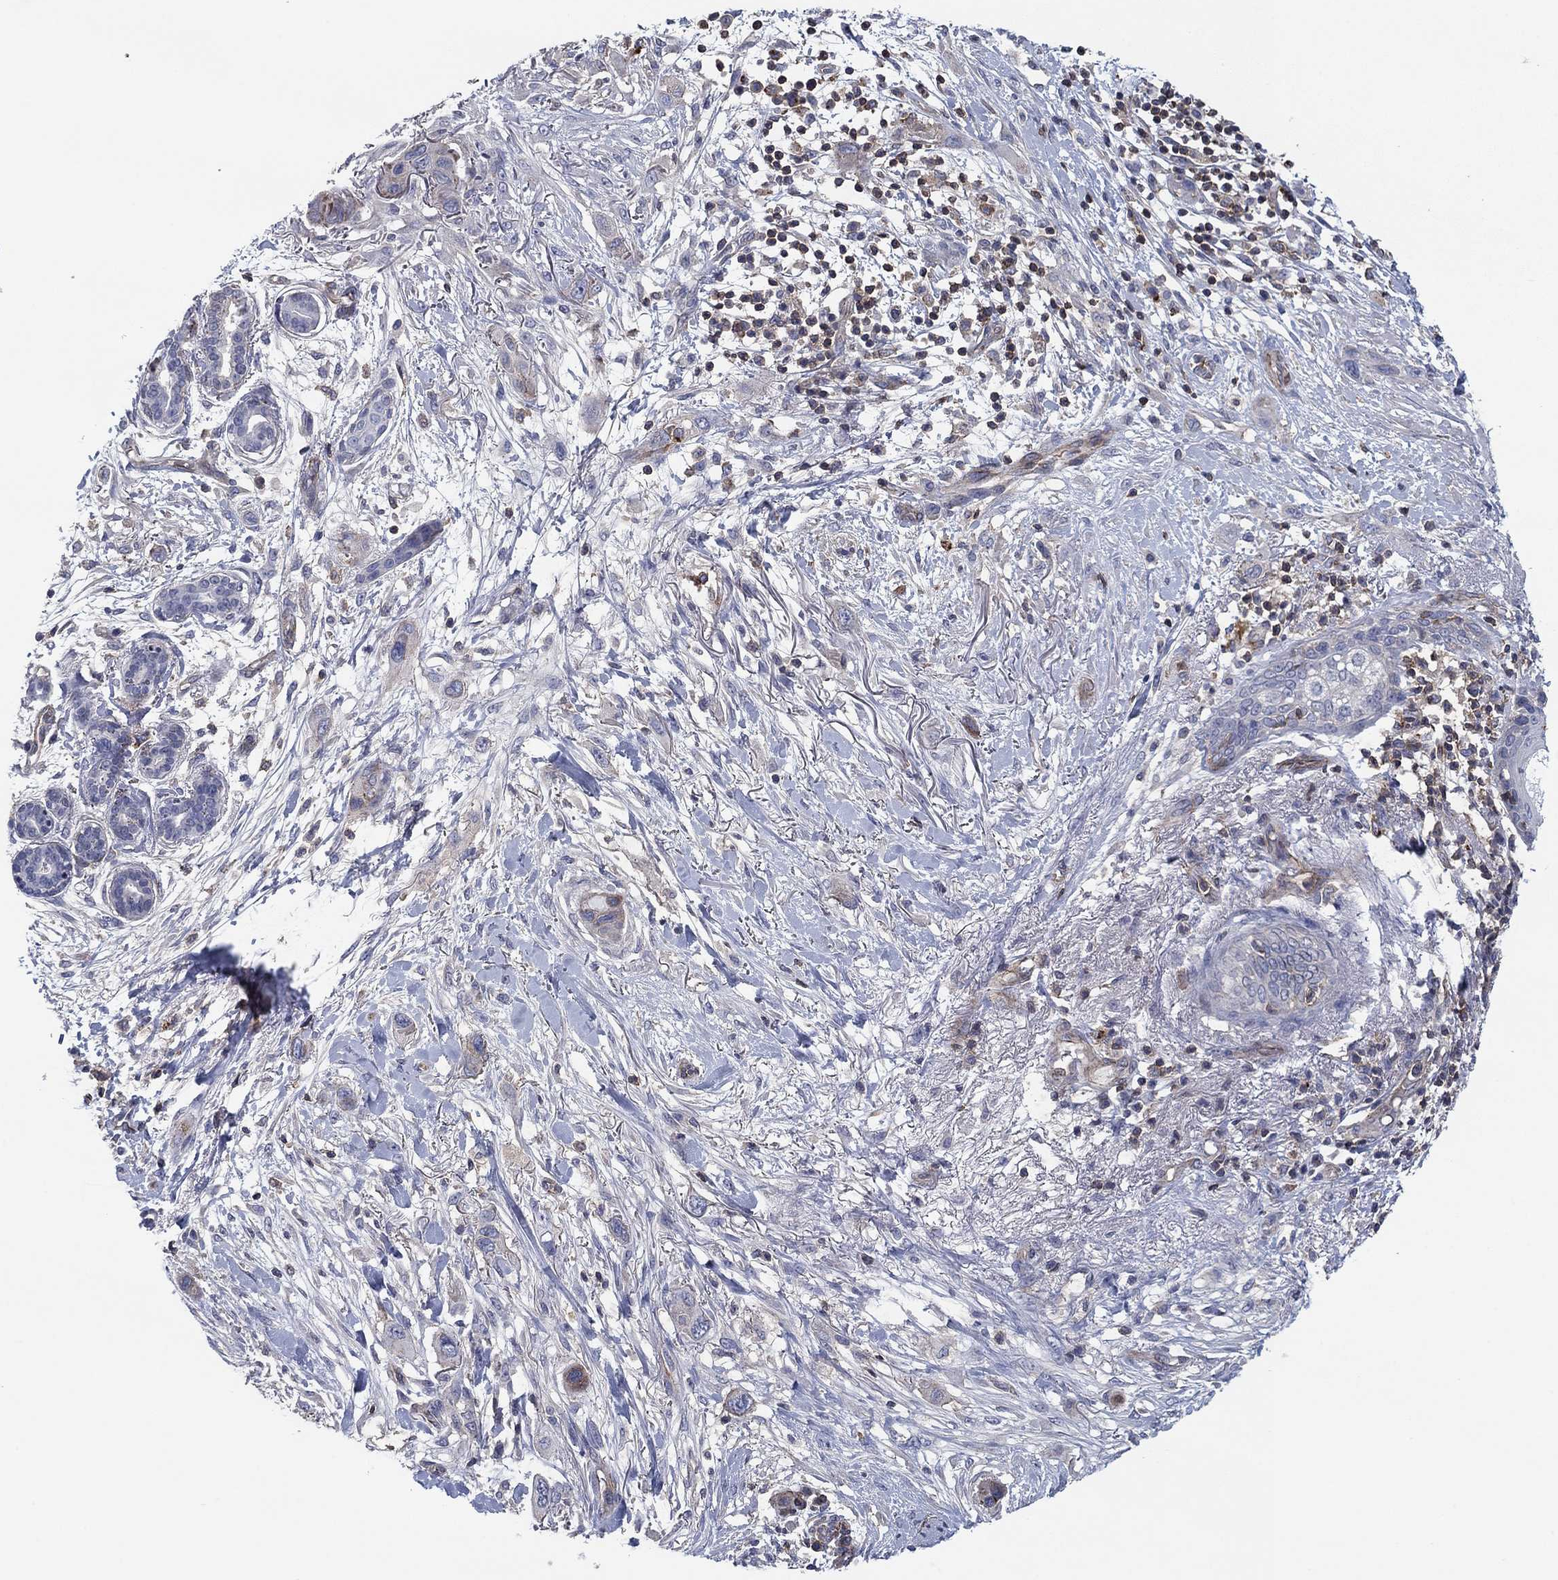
{"staining": {"intensity": "weak", "quantity": "<25%", "location": "cytoplasmic/membranous"}, "tissue": "skin cancer", "cell_type": "Tumor cells", "image_type": "cancer", "snomed": [{"axis": "morphology", "description": "Squamous cell carcinoma, NOS"}, {"axis": "topography", "description": "Skin"}], "caption": "Tumor cells are negative for brown protein staining in squamous cell carcinoma (skin). (DAB (3,3'-diaminobenzidine) immunohistochemistry with hematoxylin counter stain).", "gene": "PSD4", "patient": {"sex": "male", "age": 79}}